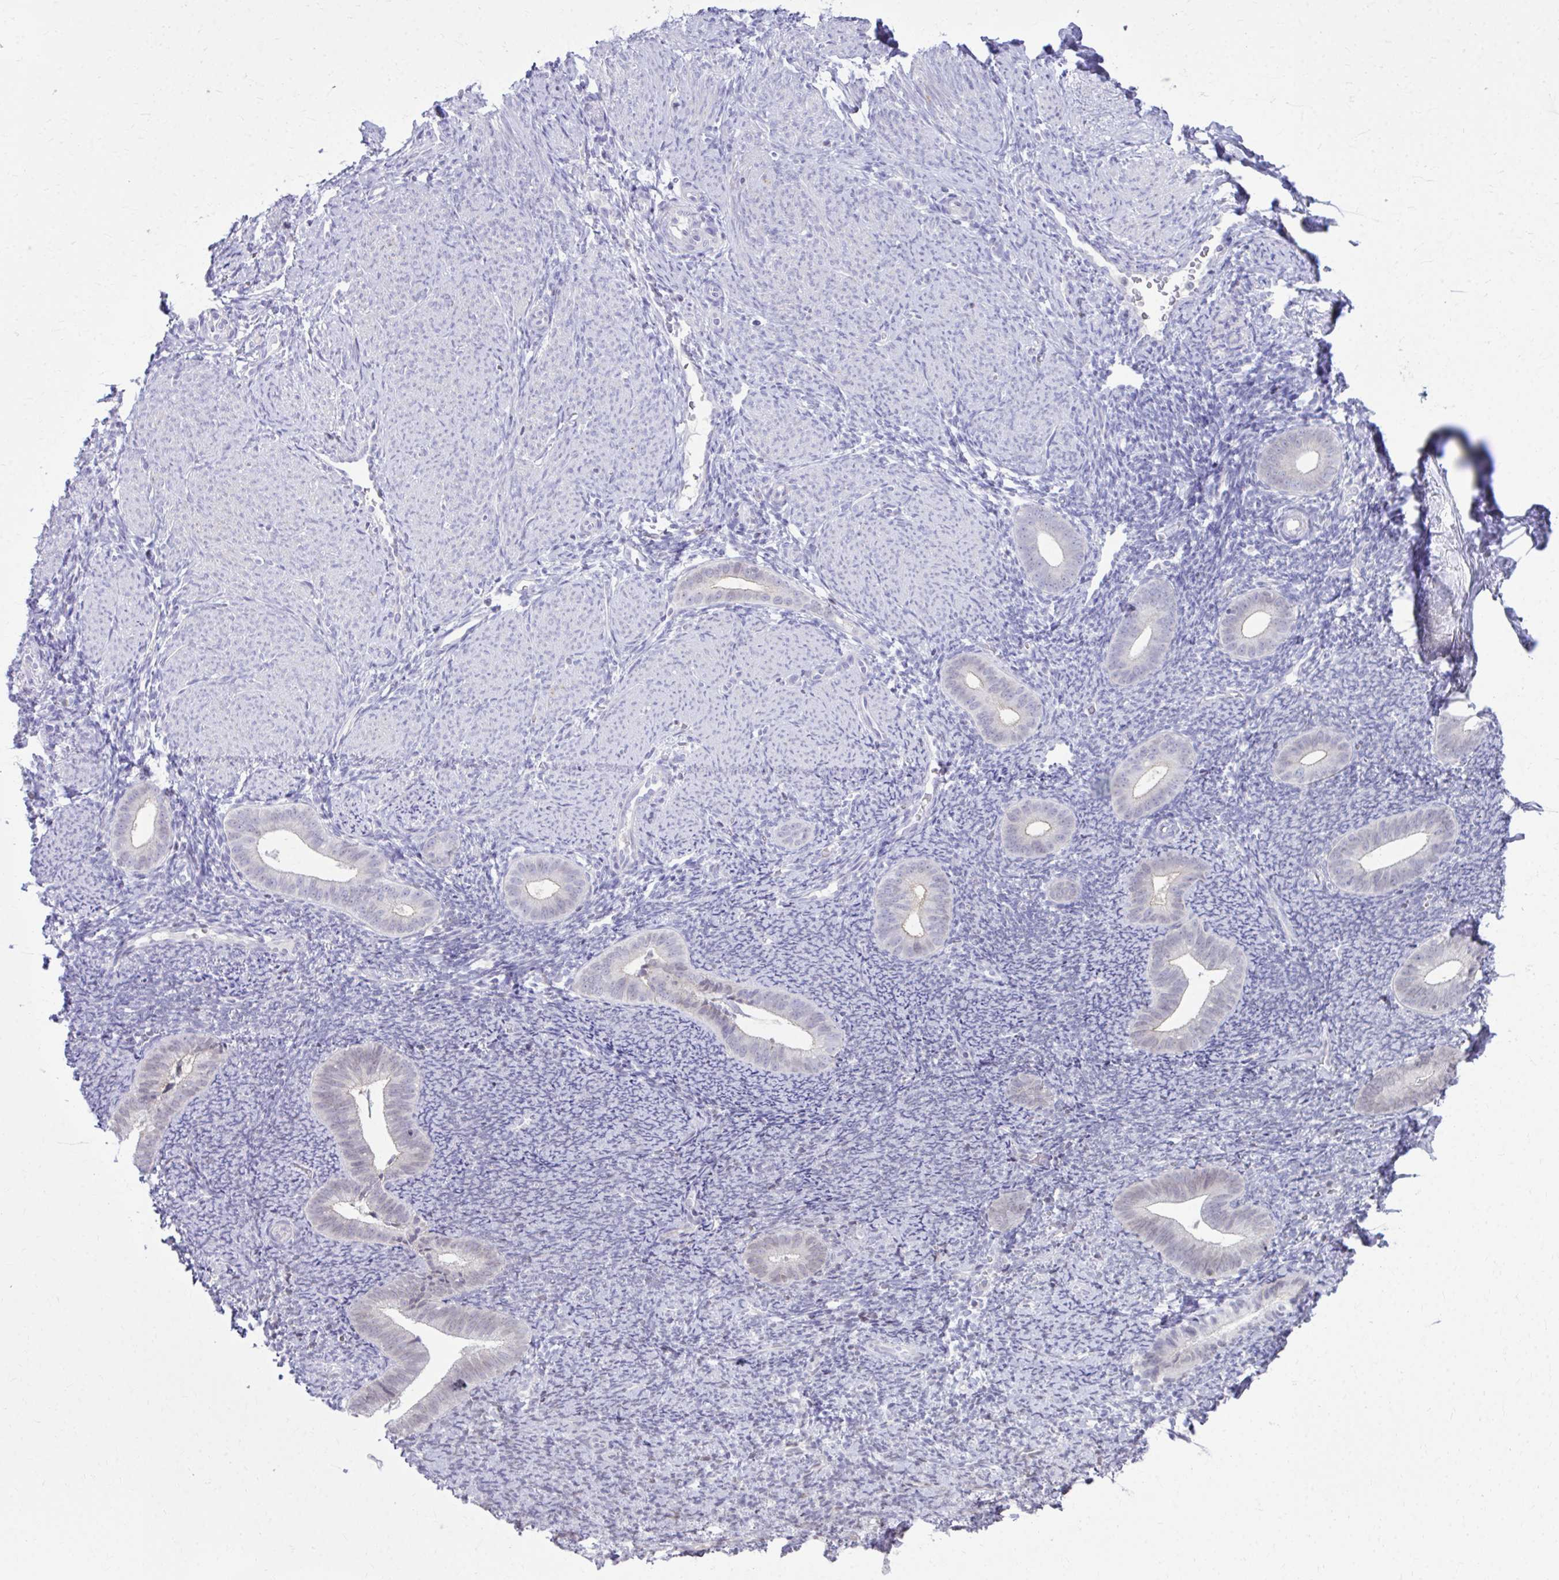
{"staining": {"intensity": "negative", "quantity": "none", "location": "none"}, "tissue": "endometrium", "cell_type": "Cells in endometrial stroma", "image_type": "normal", "snomed": [{"axis": "morphology", "description": "Normal tissue, NOS"}, {"axis": "topography", "description": "Endometrium"}], "caption": "Endometrium stained for a protein using immunohistochemistry (IHC) displays no staining cells in endometrial stroma.", "gene": "OR7A5", "patient": {"sex": "female", "age": 39}}